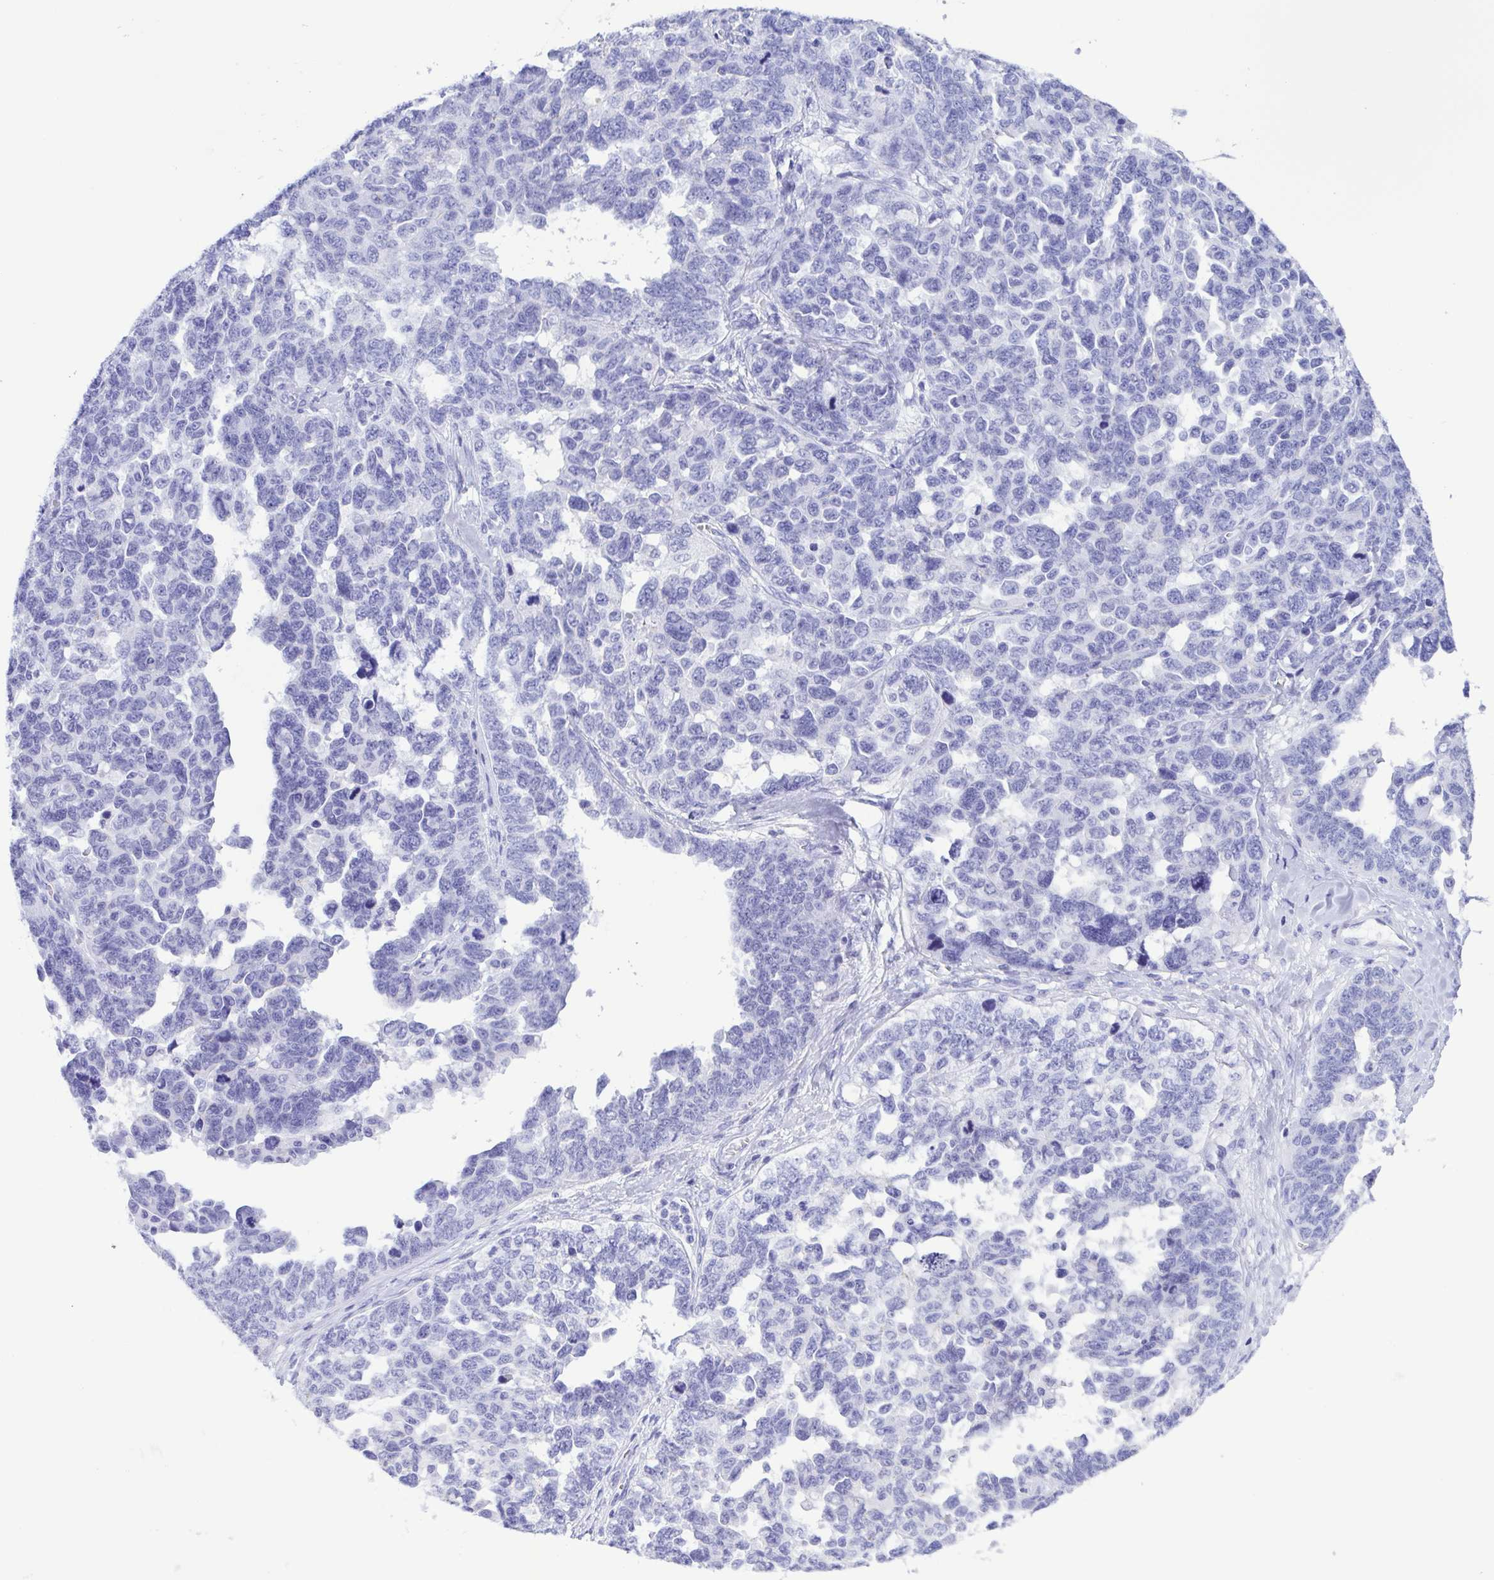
{"staining": {"intensity": "negative", "quantity": "none", "location": "none"}, "tissue": "ovarian cancer", "cell_type": "Tumor cells", "image_type": "cancer", "snomed": [{"axis": "morphology", "description": "Cystadenocarcinoma, serous, NOS"}, {"axis": "topography", "description": "Ovary"}], "caption": "Immunohistochemical staining of human ovarian serous cystadenocarcinoma exhibits no significant expression in tumor cells. Brightfield microscopy of immunohistochemistry (IHC) stained with DAB (3,3'-diaminobenzidine) (brown) and hematoxylin (blue), captured at high magnification.", "gene": "TSPY2", "patient": {"sex": "female", "age": 69}}